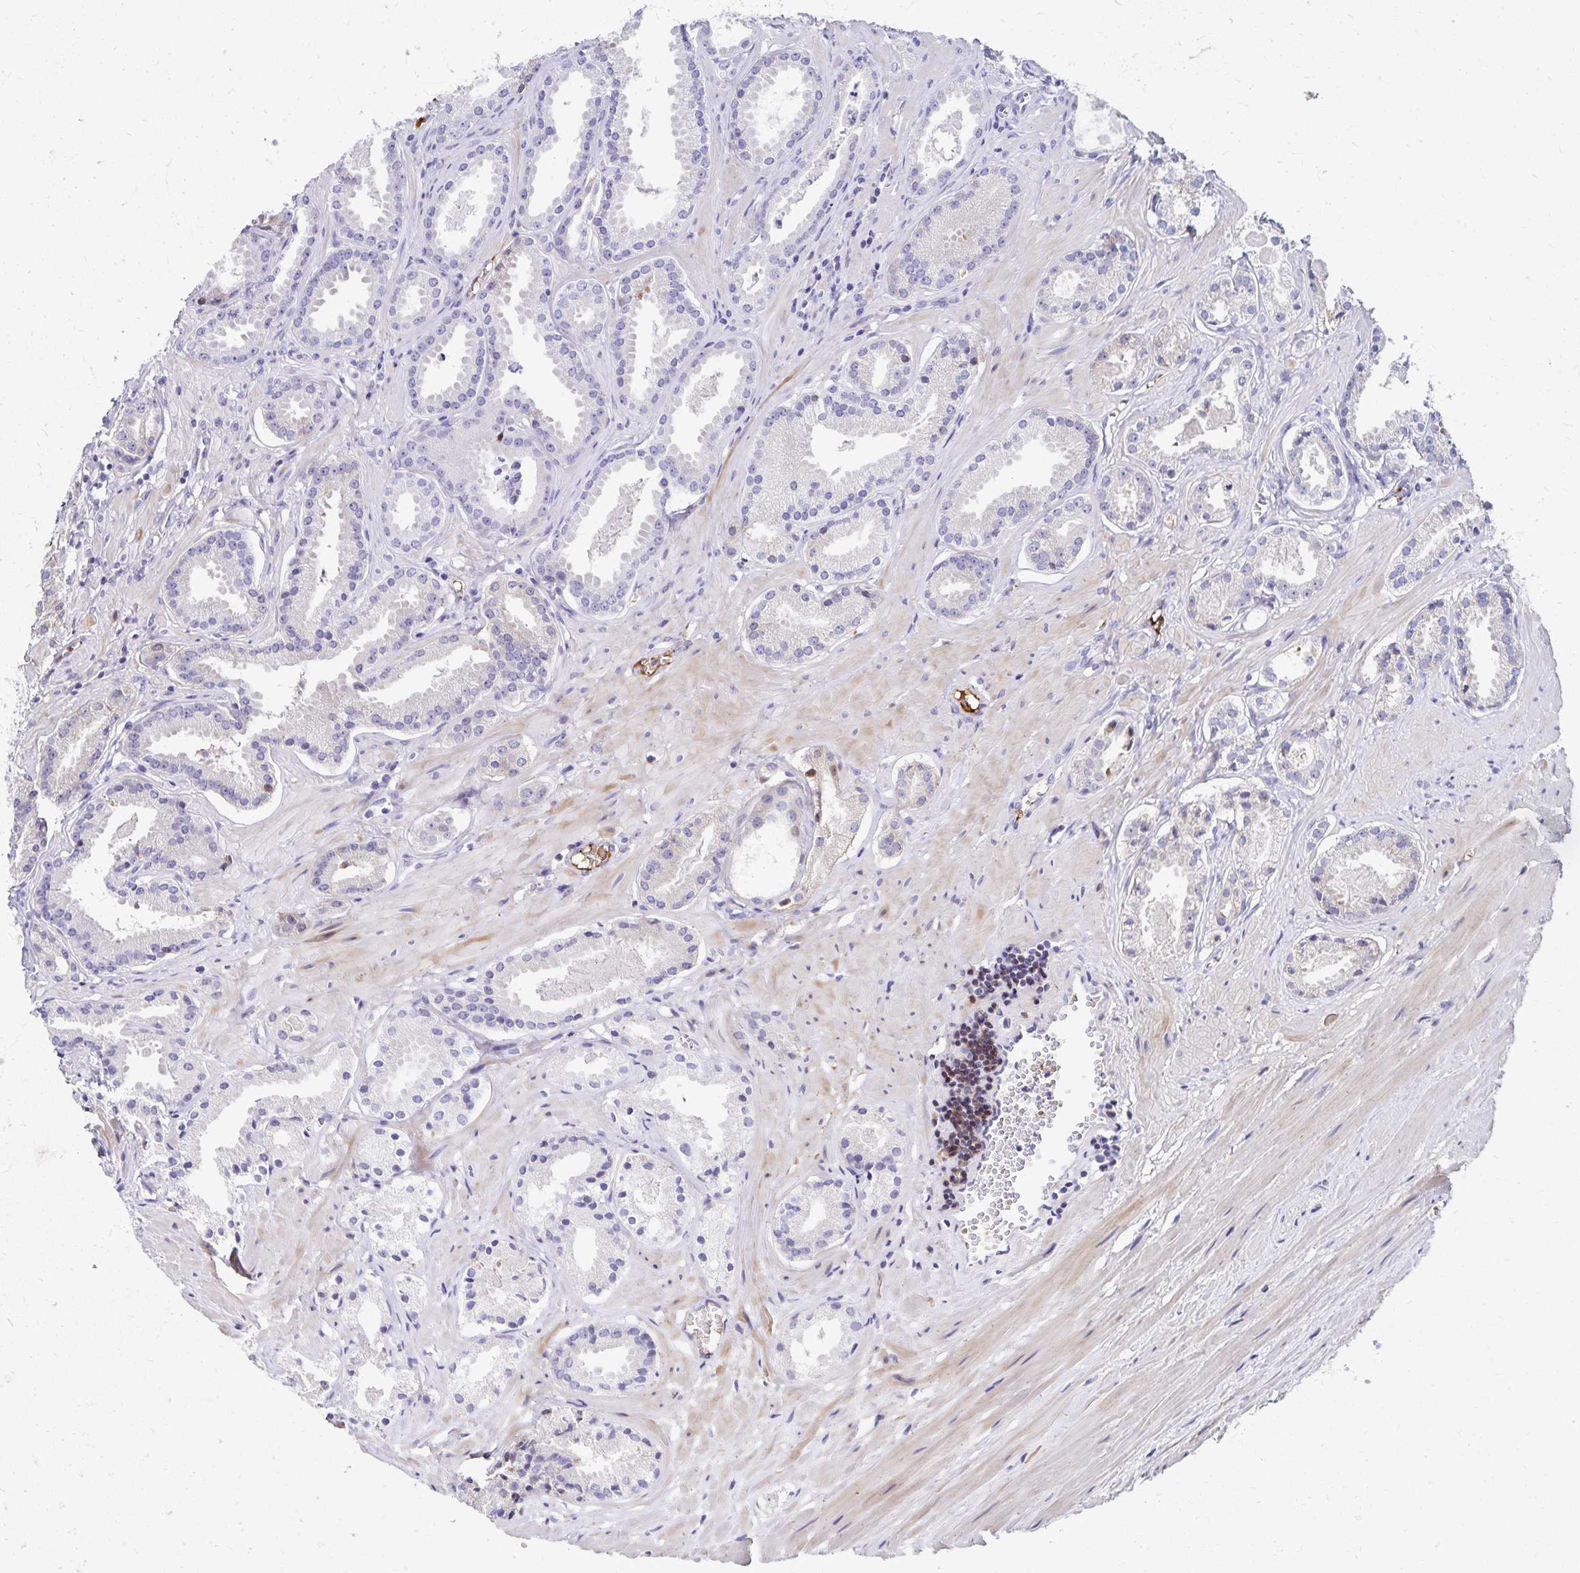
{"staining": {"intensity": "negative", "quantity": "none", "location": "none"}, "tissue": "prostate cancer", "cell_type": "Tumor cells", "image_type": "cancer", "snomed": [{"axis": "morphology", "description": "Adenocarcinoma, NOS"}, {"axis": "morphology", "description": "Adenocarcinoma, Low grade"}, {"axis": "topography", "description": "Prostate"}], "caption": "Tumor cells show no significant staining in prostate cancer (adenocarcinoma (low-grade)).", "gene": "NECAP1", "patient": {"sex": "male", "age": 64}}